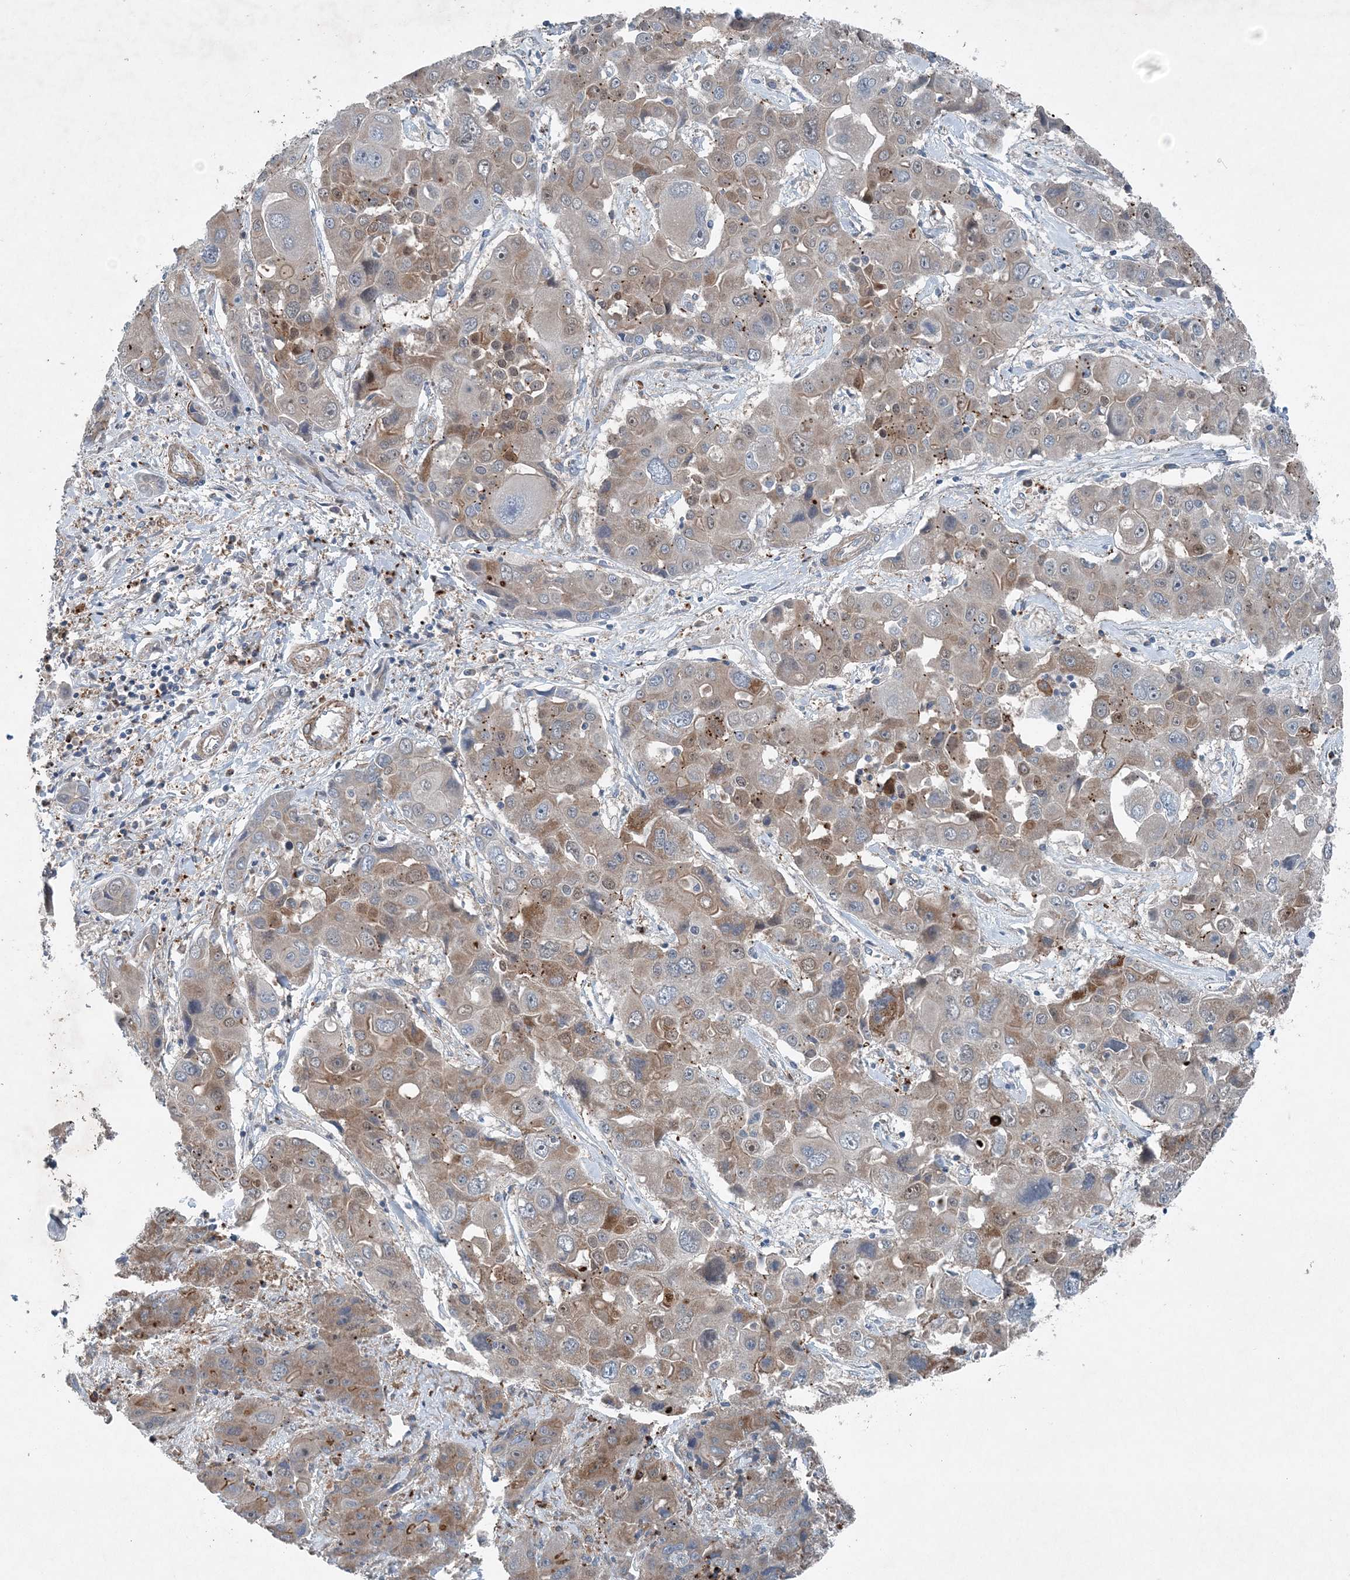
{"staining": {"intensity": "weak", "quantity": "25%-75%", "location": "cytoplasmic/membranous"}, "tissue": "liver cancer", "cell_type": "Tumor cells", "image_type": "cancer", "snomed": [{"axis": "morphology", "description": "Cholangiocarcinoma"}, {"axis": "topography", "description": "Liver"}], "caption": "A brown stain shows weak cytoplasmic/membranous expression of a protein in human liver cancer (cholangiocarcinoma) tumor cells.", "gene": "DGUOK", "patient": {"sex": "male", "age": 67}}